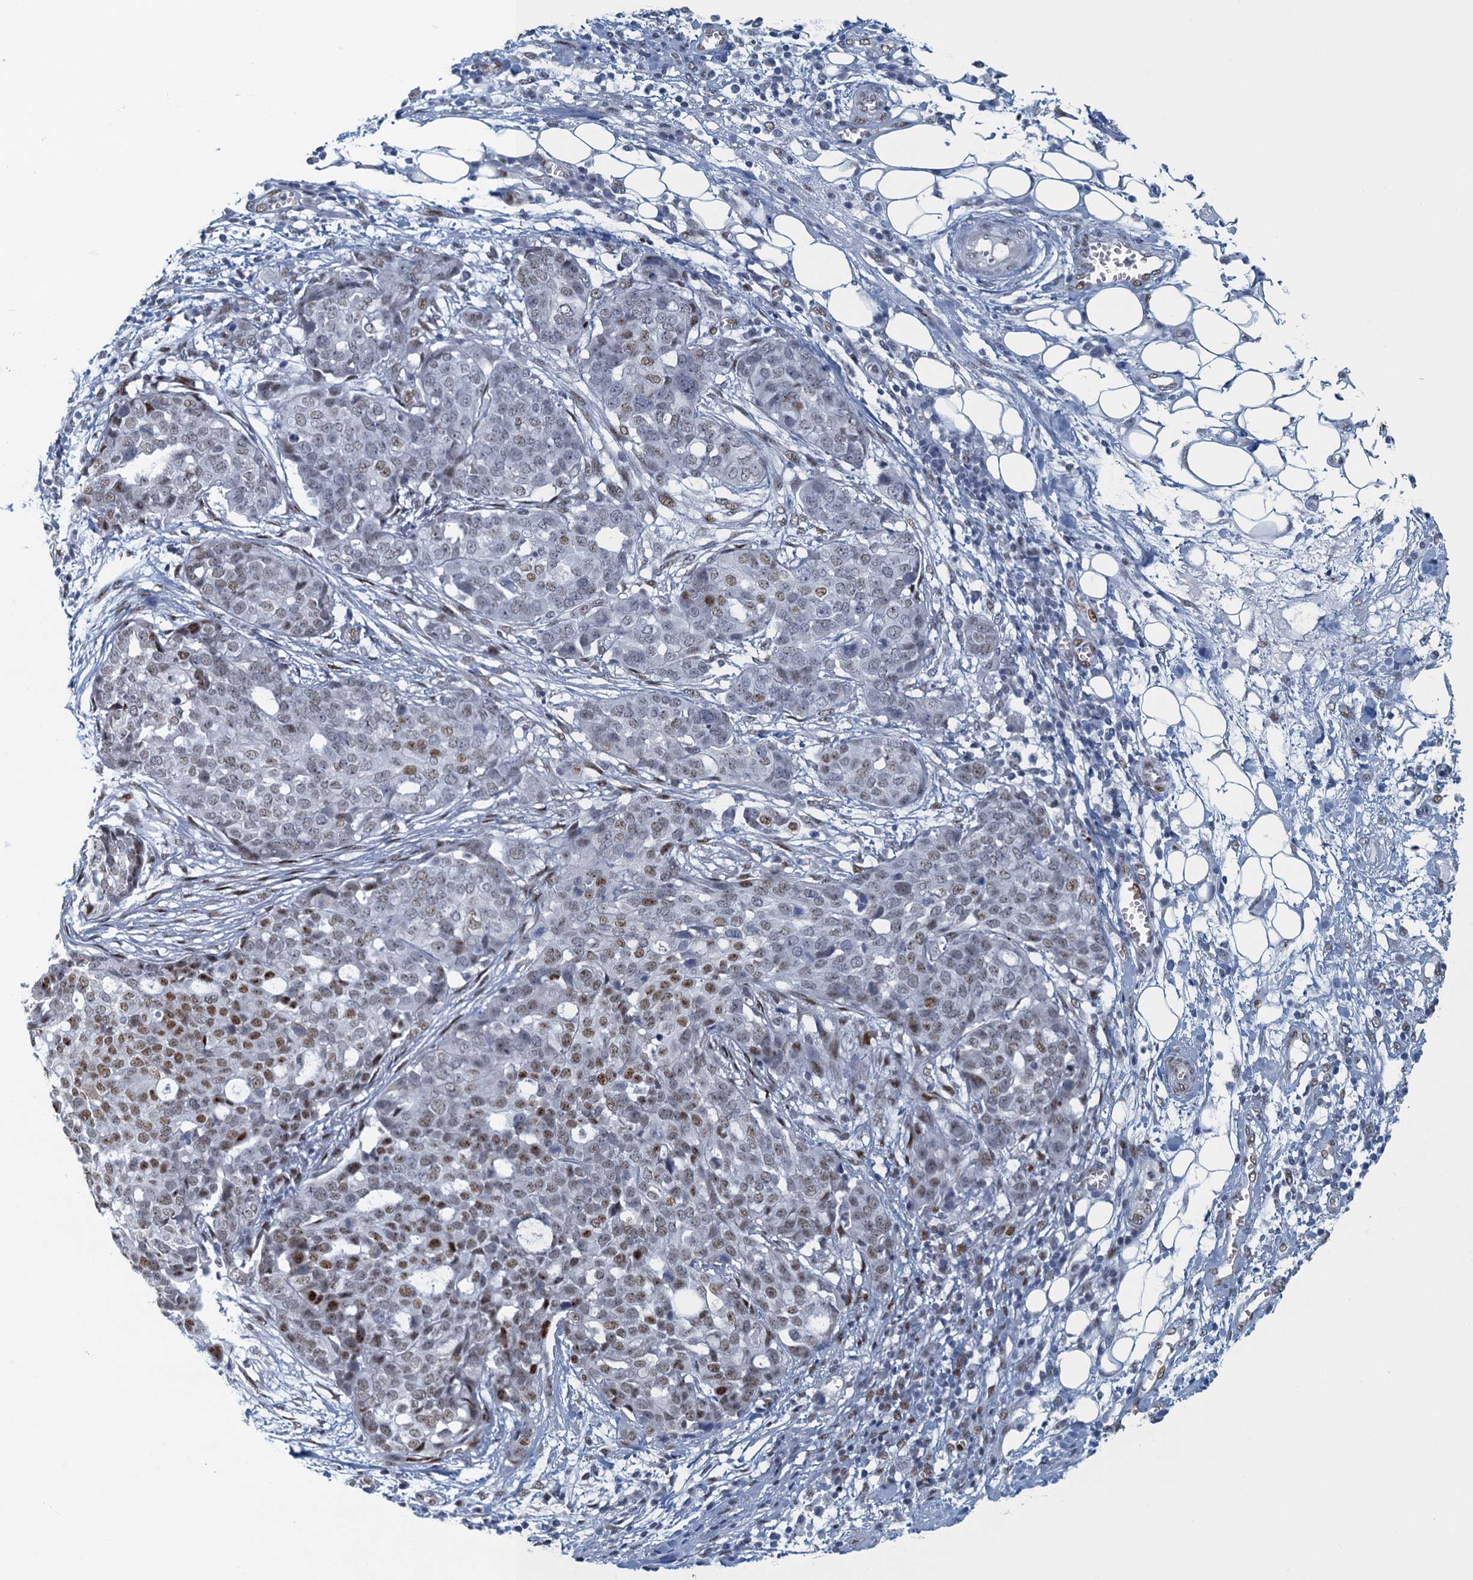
{"staining": {"intensity": "moderate", "quantity": "25%-75%", "location": "nuclear"}, "tissue": "ovarian cancer", "cell_type": "Tumor cells", "image_type": "cancer", "snomed": [{"axis": "morphology", "description": "Cystadenocarcinoma, serous, NOS"}, {"axis": "topography", "description": "Soft tissue"}, {"axis": "topography", "description": "Ovary"}], "caption": "The immunohistochemical stain highlights moderate nuclear expression in tumor cells of ovarian cancer (serous cystadenocarcinoma) tissue. (Stains: DAB in brown, nuclei in blue, Microscopy: brightfield microscopy at high magnification).", "gene": "TTLL9", "patient": {"sex": "female", "age": 57}}